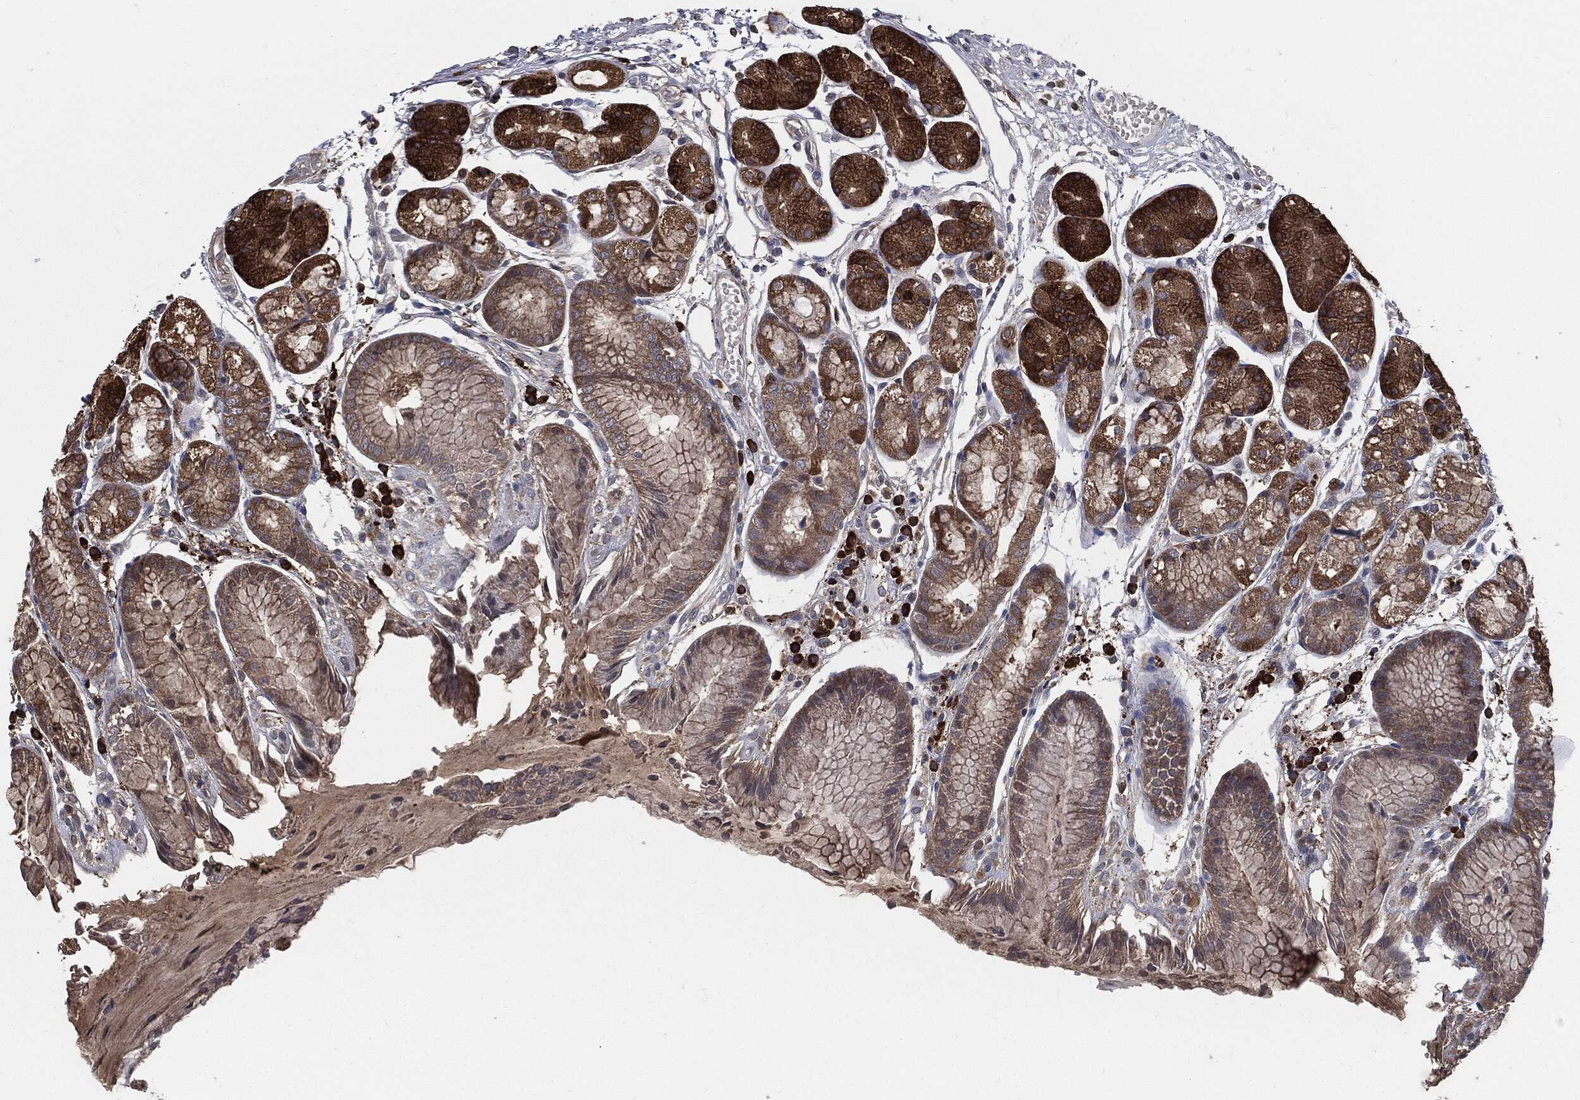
{"staining": {"intensity": "strong", "quantity": "25%-75%", "location": "cytoplasmic/membranous"}, "tissue": "stomach", "cell_type": "Glandular cells", "image_type": "normal", "snomed": [{"axis": "morphology", "description": "Normal tissue, NOS"}, {"axis": "topography", "description": "Stomach, upper"}], "caption": "Normal stomach demonstrates strong cytoplasmic/membranous expression in approximately 25%-75% of glandular cells, visualized by immunohistochemistry. (IHC, brightfield microscopy, high magnification).", "gene": "PRDX4", "patient": {"sex": "male", "age": 72}}